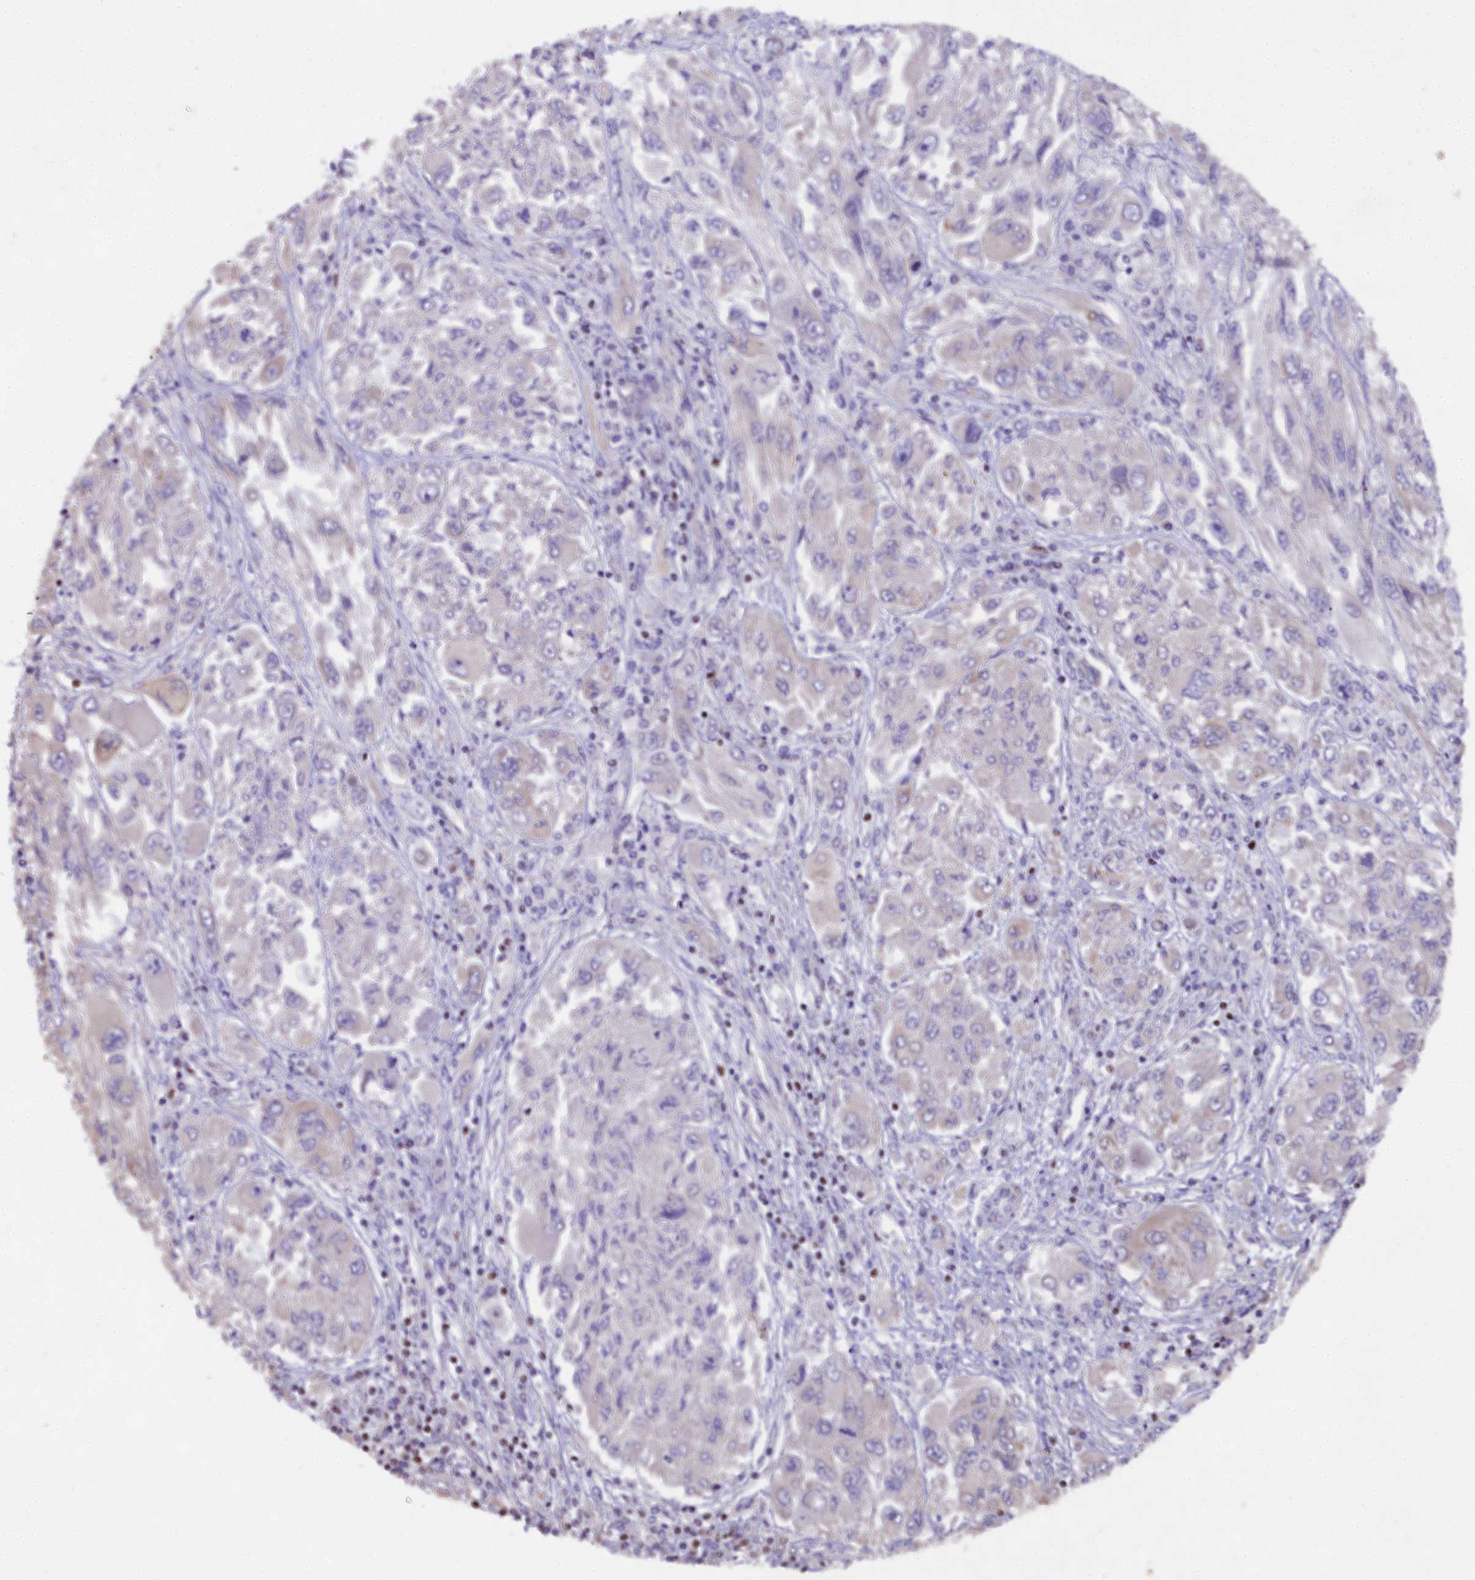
{"staining": {"intensity": "weak", "quantity": "<25%", "location": "cytoplasmic/membranous"}, "tissue": "melanoma", "cell_type": "Tumor cells", "image_type": "cancer", "snomed": [{"axis": "morphology", "description": "Malignant melanoma, NOS"}, {"axis": "topography", "description": "Skin"}], "caption": "This is a micrograph of immunohistochemistry staining of malignant melanoma, which shows no positivity in tumor cells.", "gene": "SP4", "patient": {"sex": "female", "age": 91}}